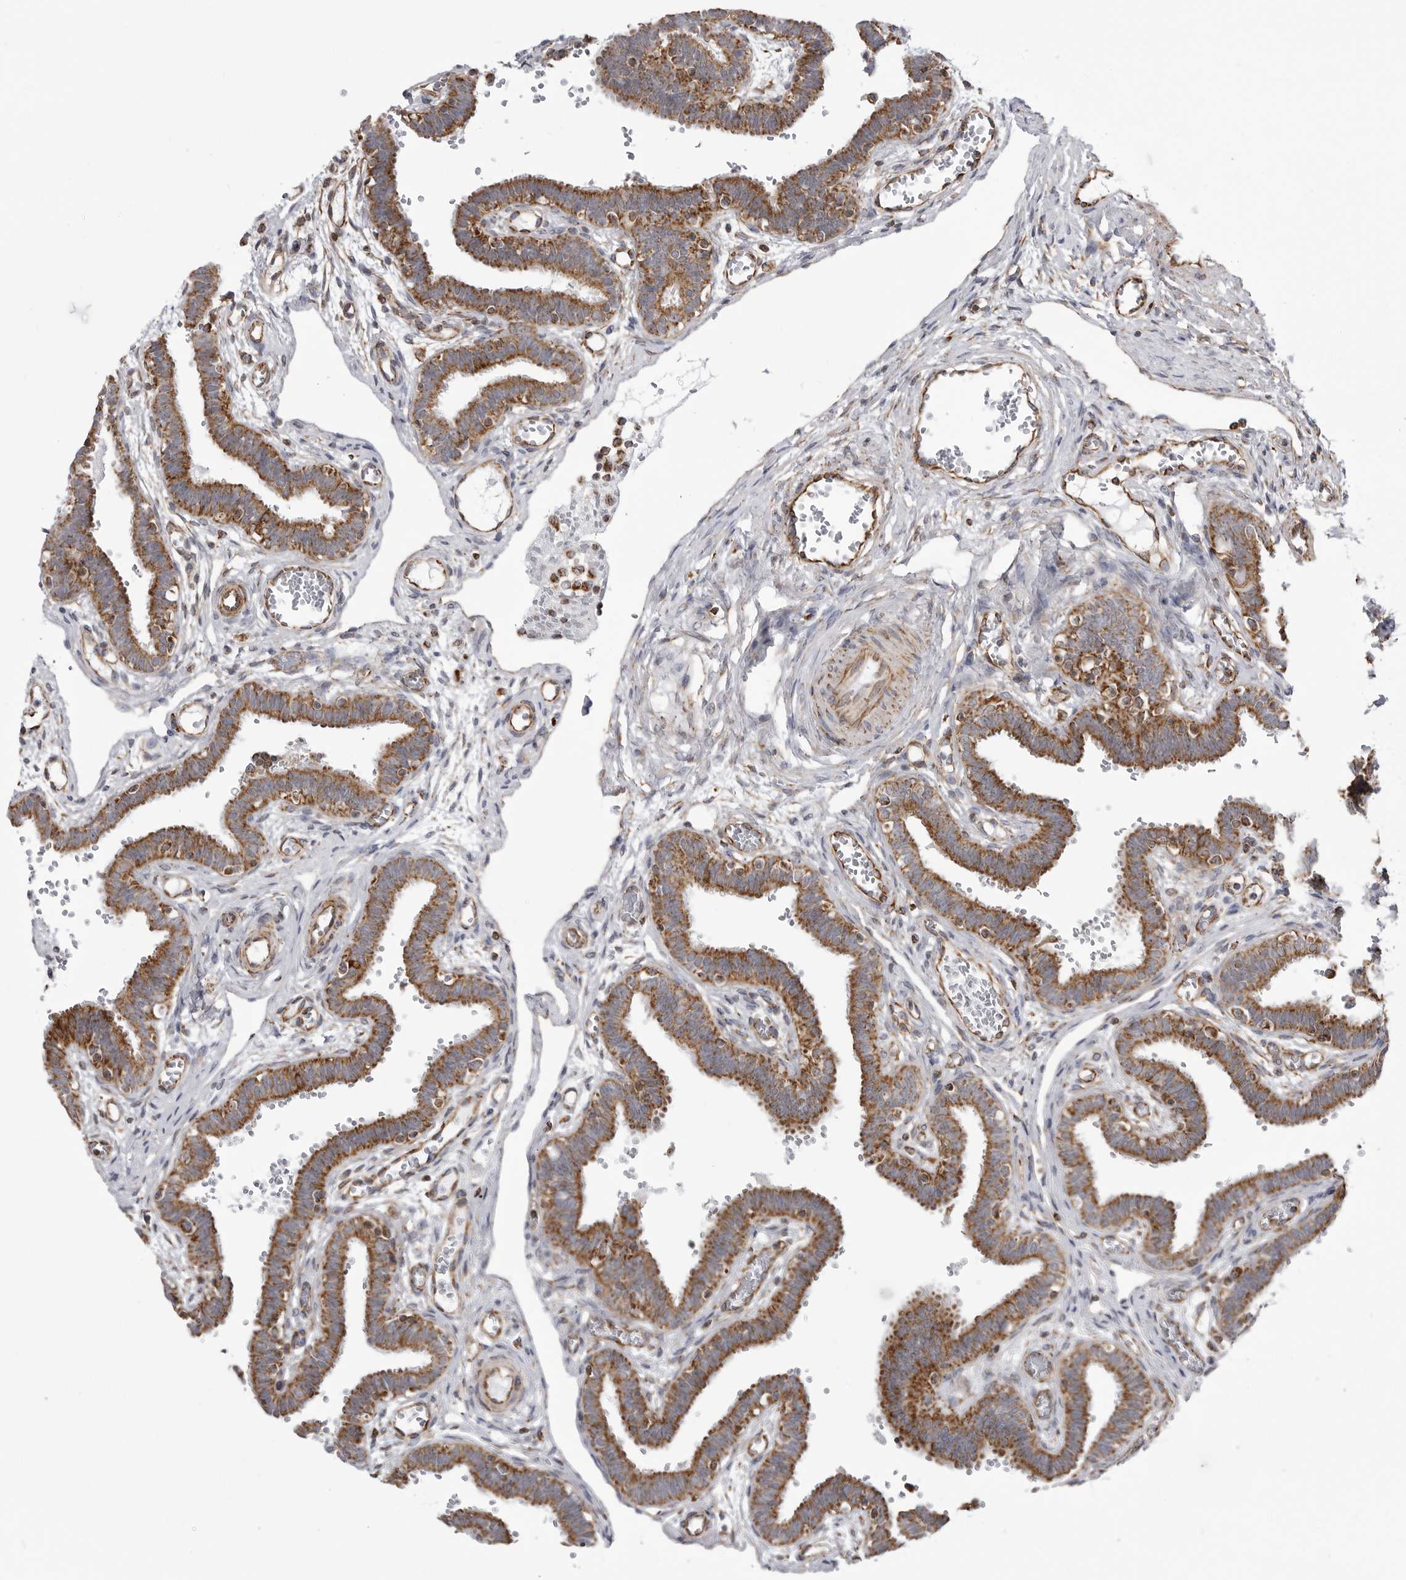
{"staining": {"intensity": "moderate", "quantity": ">75%", "location": "cytoplasmic/membranous"}, "tissue": "fallopian tube", "cell_type": "Glandular cells", "image_type": "normal", "snomed": [{"axis": "morphology", "description": "Normal tissue, NOS"}, {"axis": "topography", "description": "Fallopian tube"}, {"axis": "topography", "description": "Placenta"}], "caption": "Unremarkable fallopian tube reveals moderate cytoplasmic/membranous staining in approximately >75% of glandular cells.", "gene": "FH", "patient": {"sex": "female", "age": 32}}